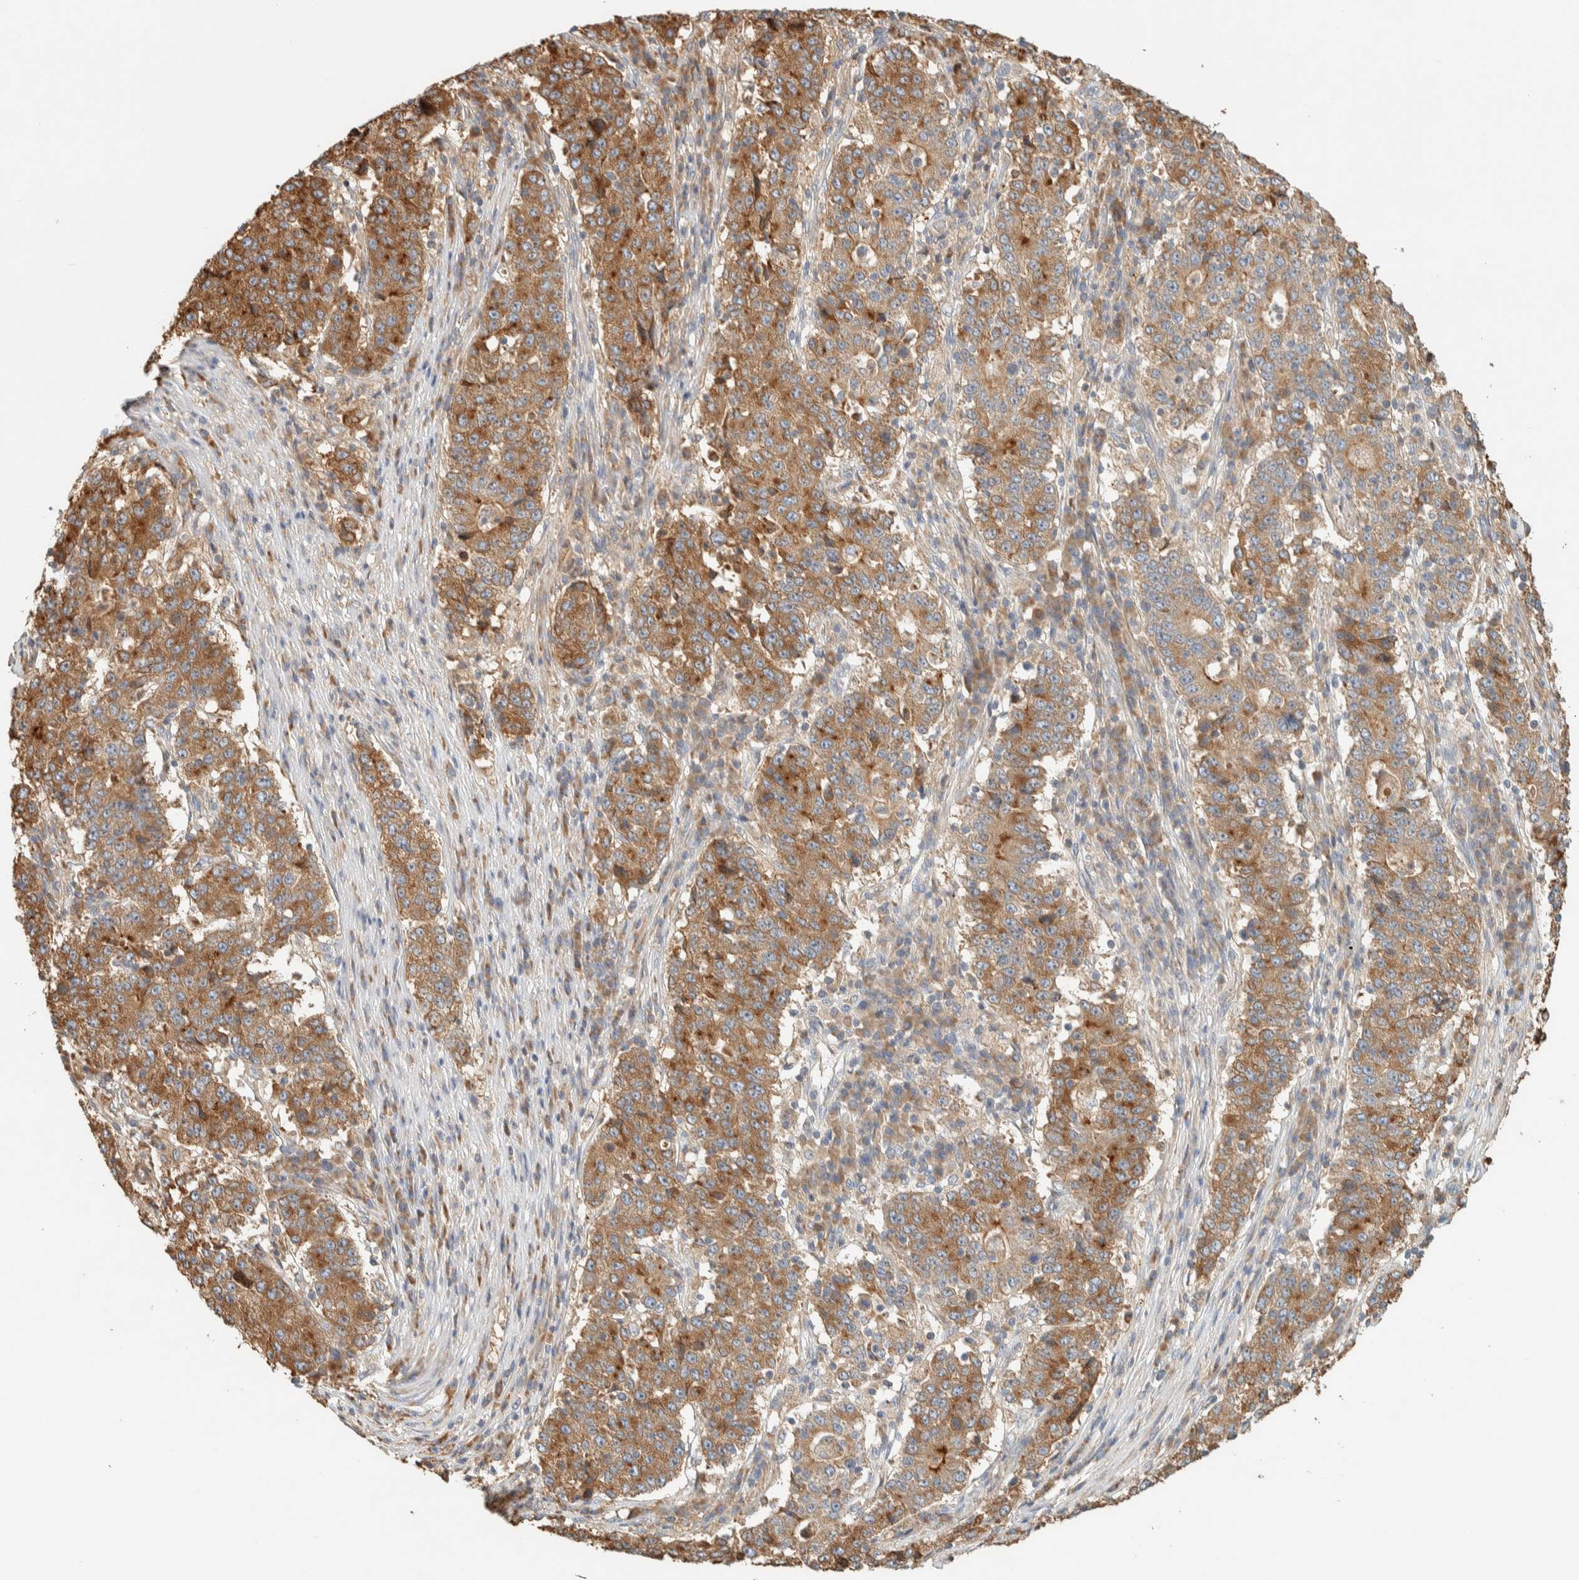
{"staining": {"intensity": "moderate", "quantity": ">75%", "location": "cytoplasmic/membranous"}, "tissue": "stomach cancer", "cell_type": "Tumor cells", "image_type": "cancer", "snomed": [{"axis": "morphology", "description": "Adenocarcinoma, NOS"}, {"axis": "topography", "description": "Stomach"}], "caption": "A medium amount of moderate cytoplasmic/membranous staining is present in approximately >75% of tumor cells in stomach cancer tissue.", "gene": "RAB11FIP1", "patient": {"sex": "male", "age": 59}}